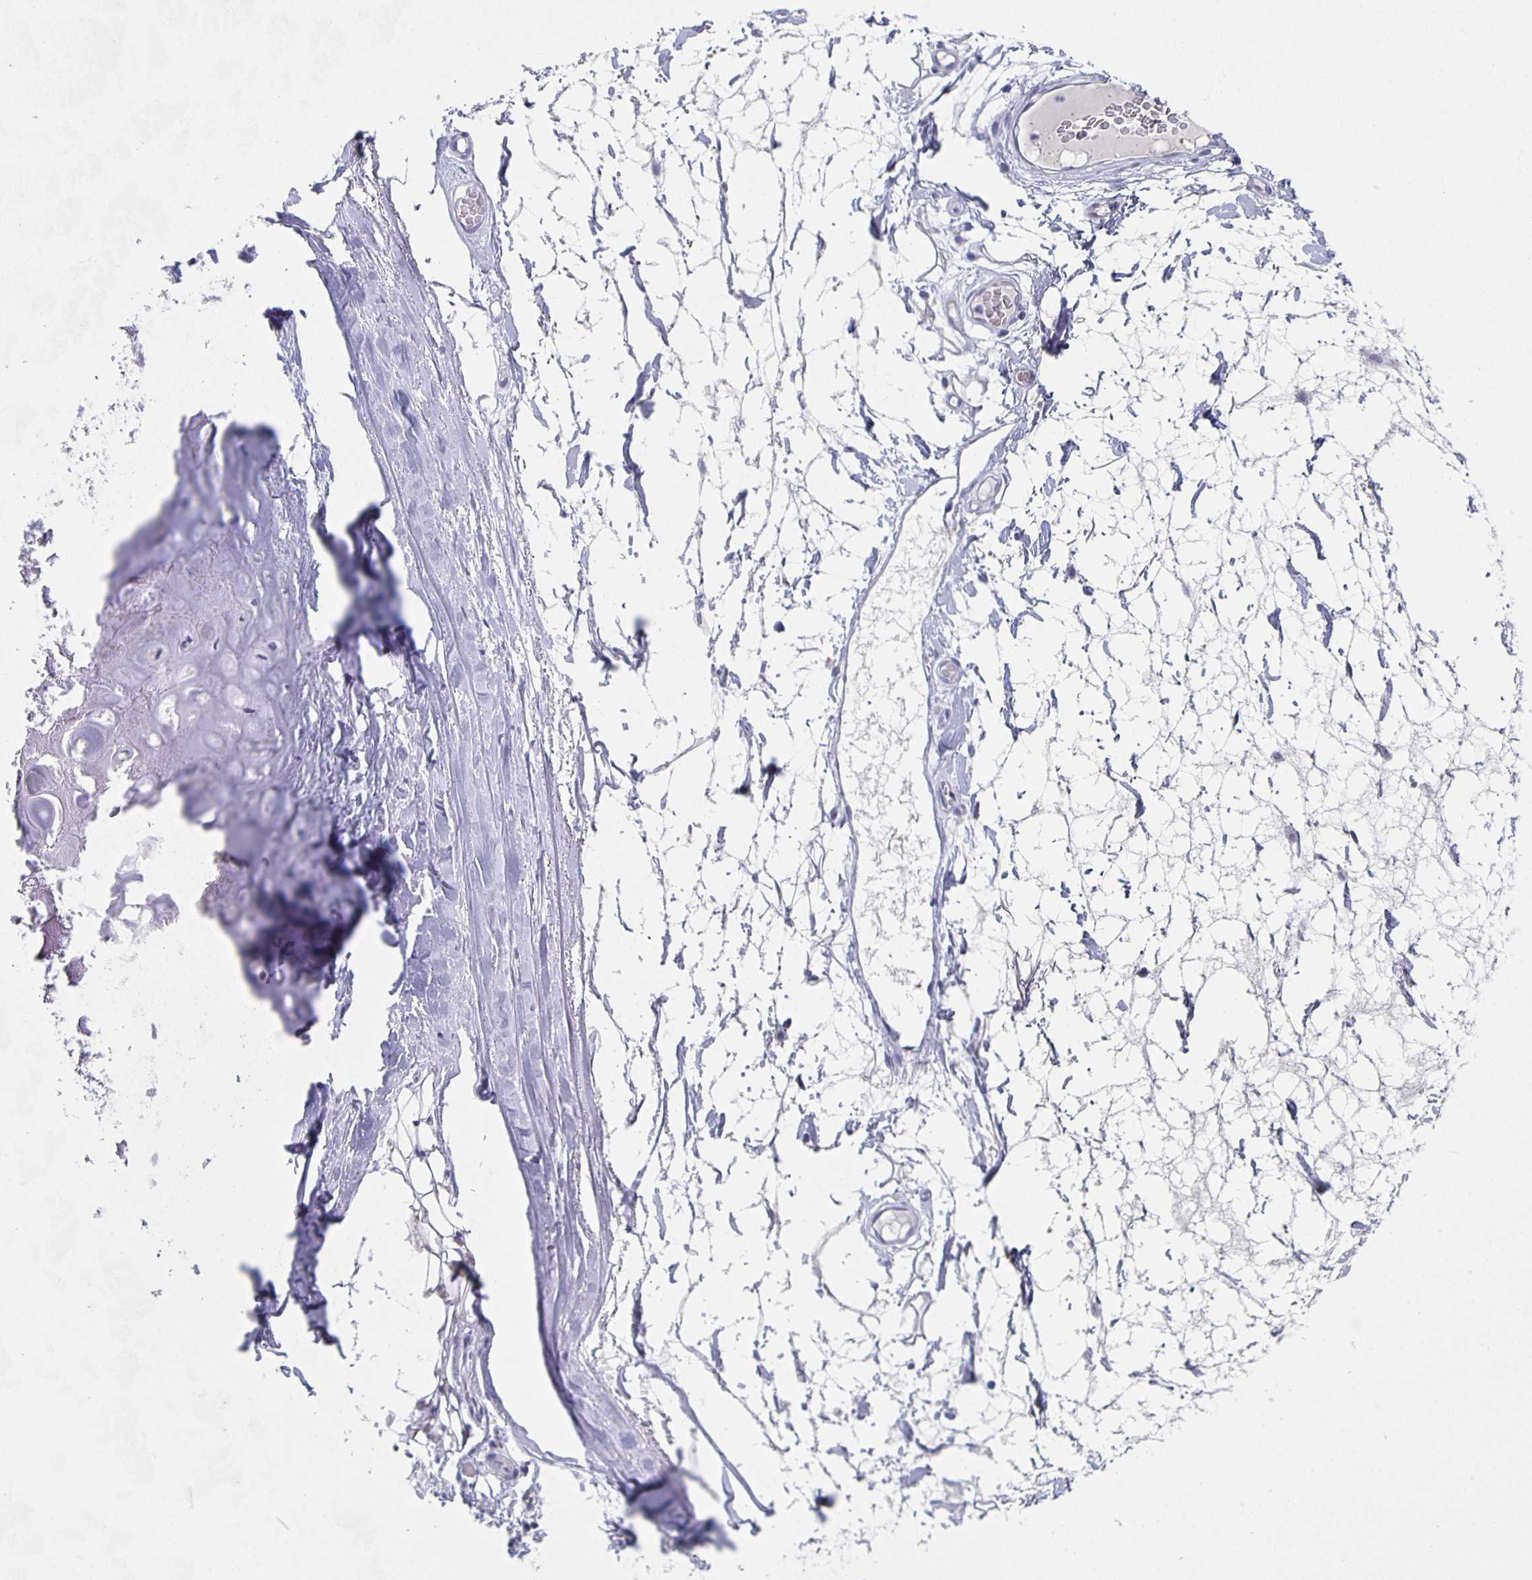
{"staining": {"intensity": "negative", "quantity": "none", "location": "none"}, "tissue": "adipose tissue", "cell_type": "Adipocytes", "image_type": "normal", "snomed": [{"axis": "morphology", "description": "Normal tissue, NOS"}, {"axis": "topography", "description": "Lymph node"}, {"axis": "topography", "description": "Cartilage tissue"}, {"axis": "topography", "description": "Nasopharynx"}], "caption": "A high-resolution image shows immunohistochemistry staining of normal adipose tissue, which exhibits no significant staining in adipocytes. The staining is performed using DAB brown chromogen with nuclei counter-stained in using hematoxylin.", "gene": "CCDC17", "patient": {"sex": "male", "age": 63}}